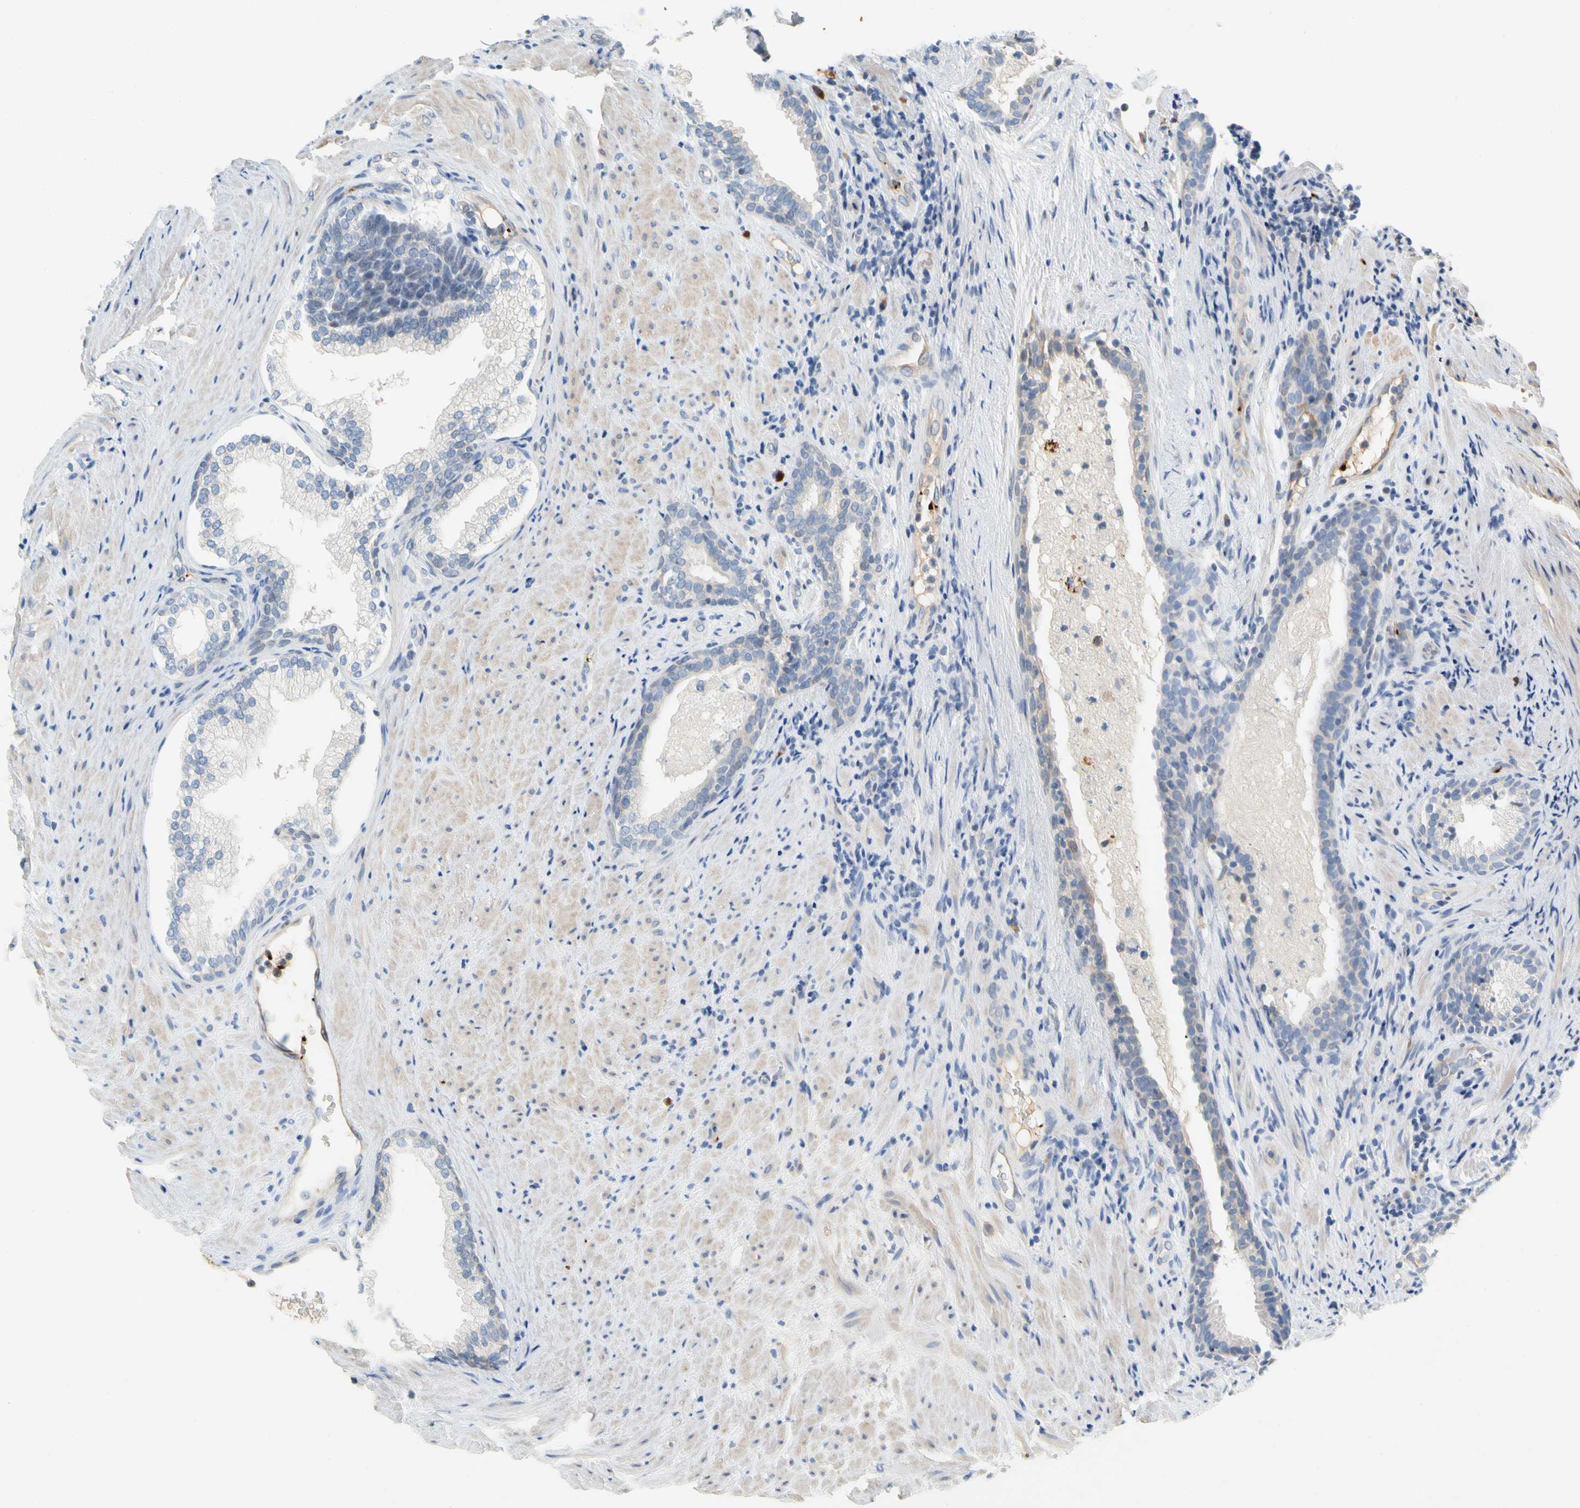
{"staining": {"intensity": "weak", "quantity": "<25%", "location": "cytoplasmic/membranous"}, "tissue": "prostate", "cell_type": "Glandular cells", "image_type": "normal", "snomed": [{"axis": "morphology", "description": "Normal tissue, NOS"}, {"axis": "topography", "description": "Prostate"}], "caption": "DAB (3,3'-diaminobenzidine) immunohistochemical staining of benign prostate exhibits no significant expression in glandular cells.", "gene": "ENSG00000288796", "patient": {"sex": "male", "age": 76}}